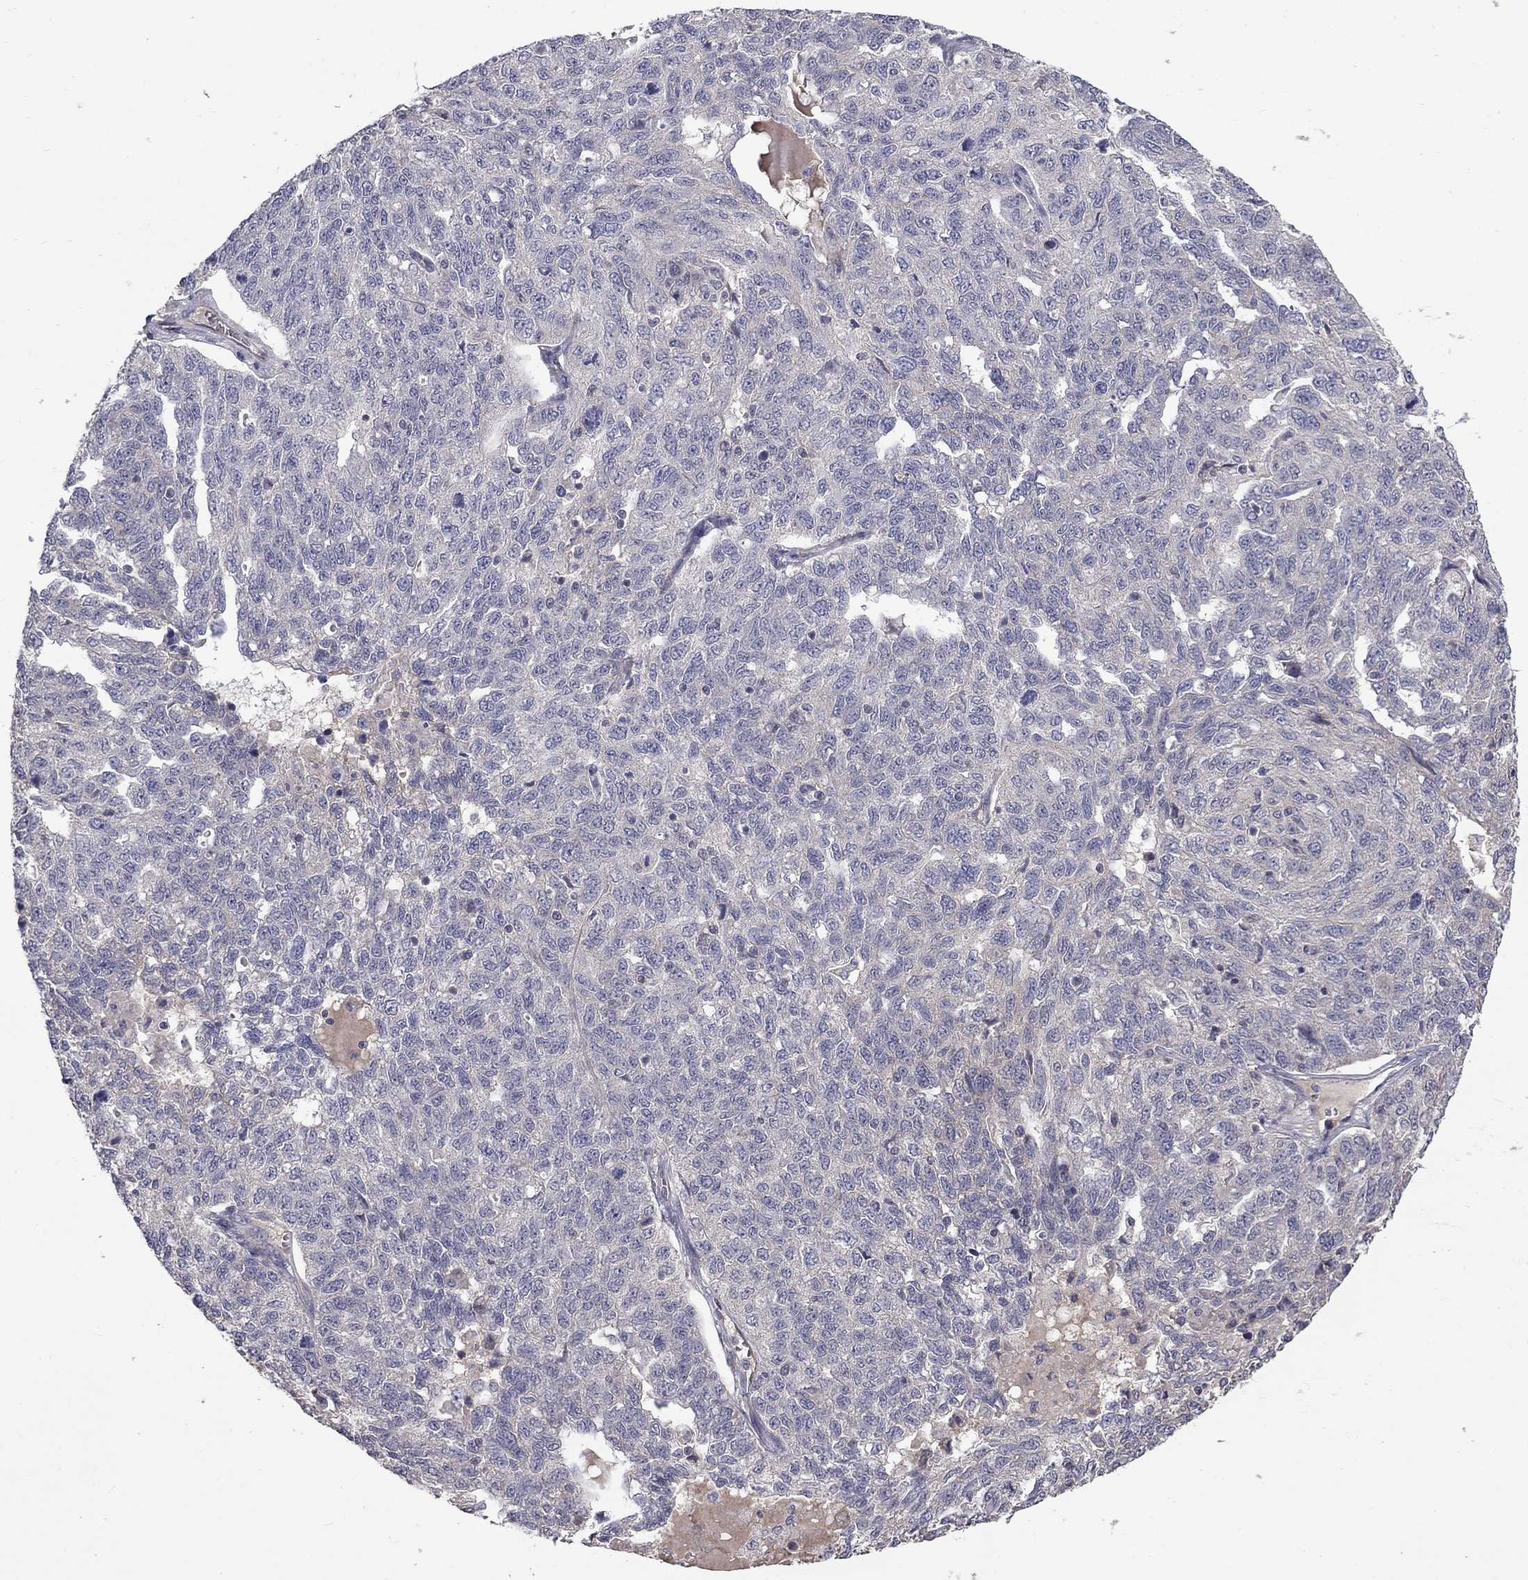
{"staining": {"intensity": "negative", "quantity": "none", "location": "none"}, "tissue": "ovarian cancer", "cell_type": "Tumor cells", "image_type": "cancer", "snomed": [{"axis": "morphology", "description": "Cystadenocarcinoma, serous, NOS"}, {"axis": "topography", "description": "Ovary"}], "caption": "This is a micrograph of IHC staining of ovarian cancer (serous cystadenocarcinoma), which shows no expression in tumor cells.", "gene": "SLC39A14", "patient": {"sex": "female", "age": 71}}